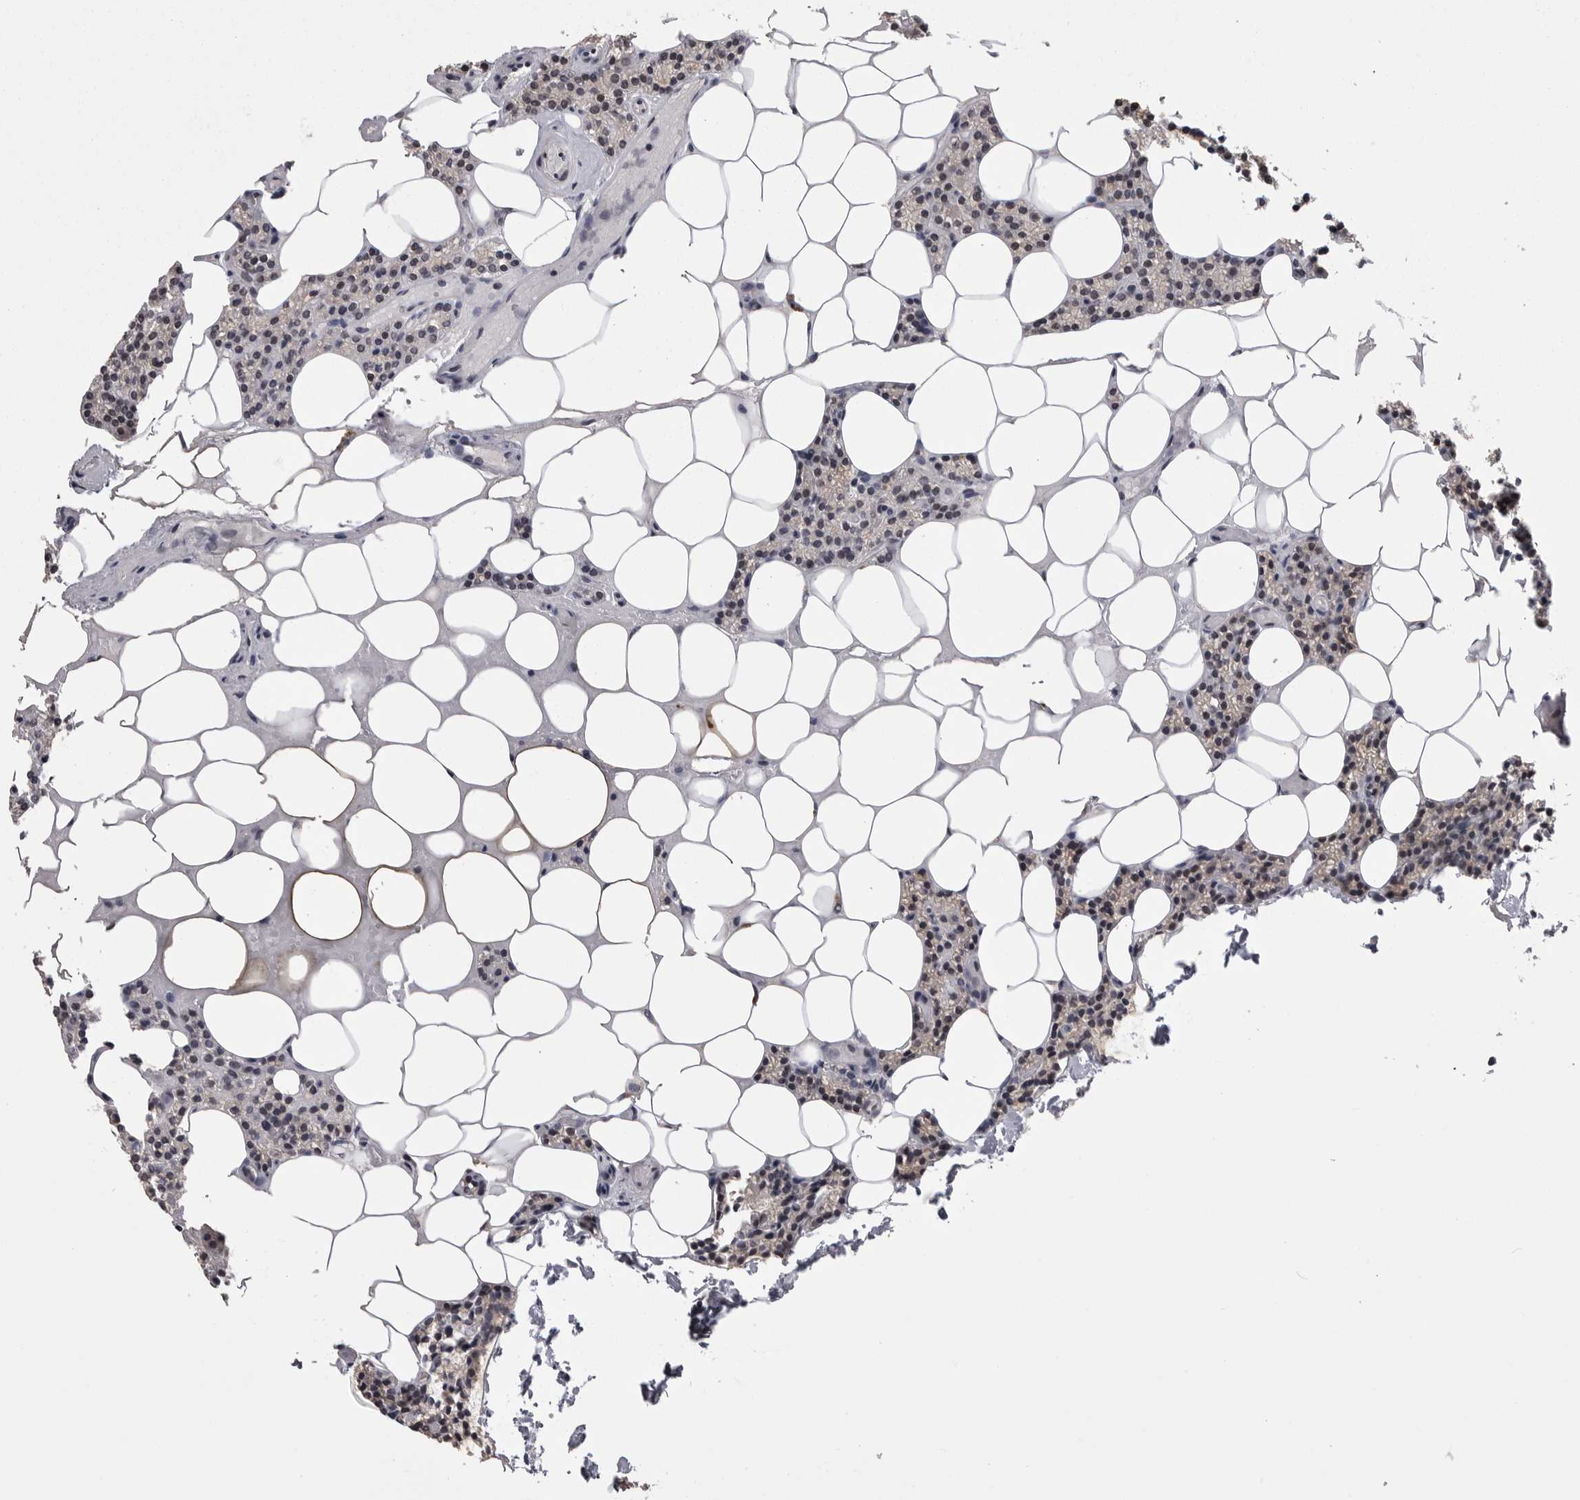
{"staining": {"intensity": "weak", "quantity": "<25%", "location": "nuclear"}, "tissue": "parathyroid gland", "cell_type": "Glandular cells", "image_type": "normal", "snomed": [{"axis": "morphology", "description": "Normal tissue, NOS"}, {"axis": "topography", "description": "Parathyroid gland"}], "caption": "Immunohistochemistry image of benign parathyroid gland: human parathyroid gland stained with DAB (3,3'-diaminobenzidine) demonstrates no significant protein staining in glandular cells.", "gene": "DLG2", "patient": {"sex": "male", "age": 75}}